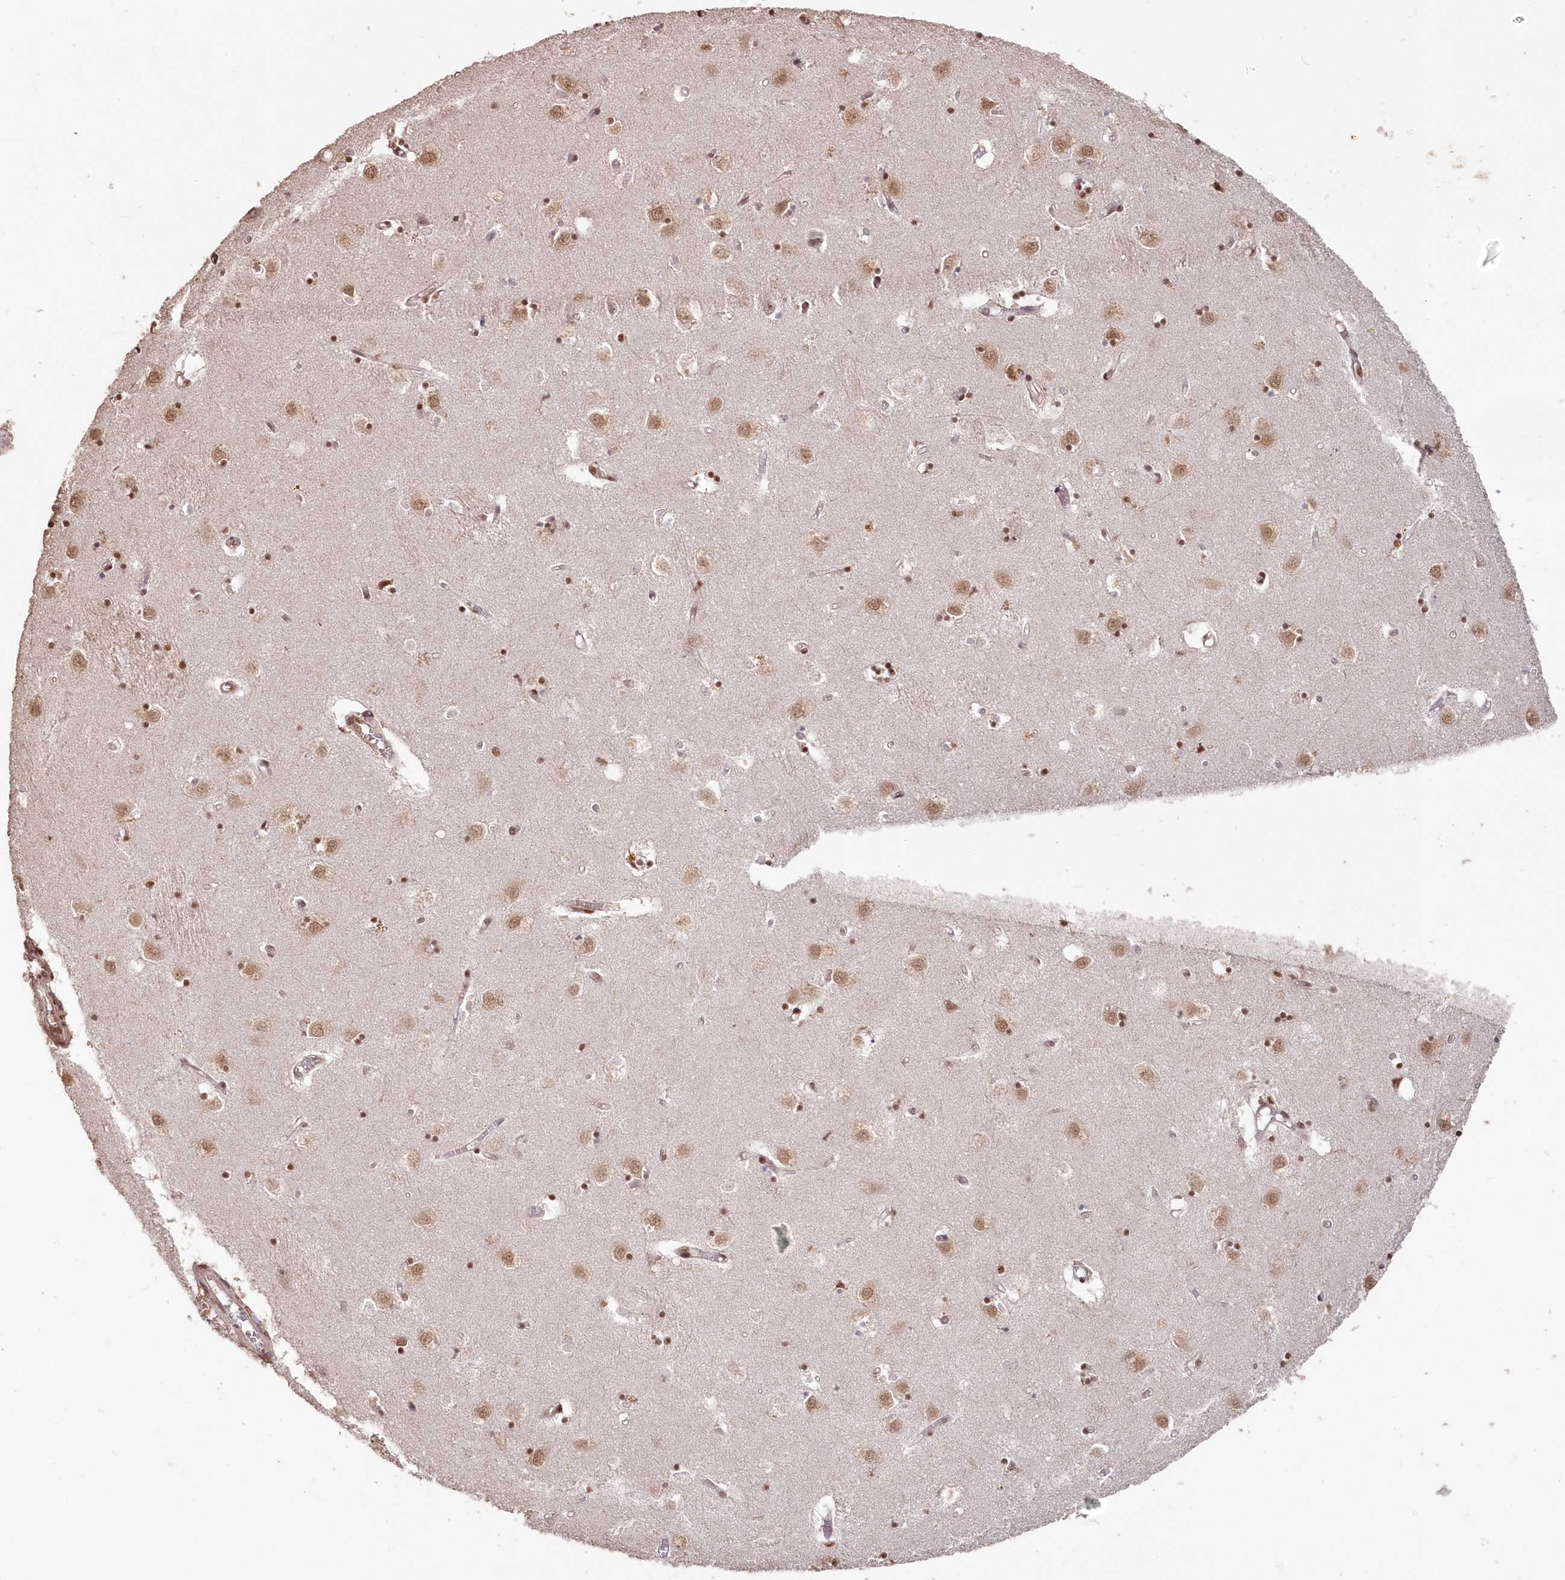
{"staining": {"intensity": "moderate", "quantity": ">75%", "location": "nuclear"}, "tissue": "caudate", "cell_type": "Glial cells", "image_type": "normal", "snomed": [{"axis": "morphology", "description": "Normal tissue, NOS"}, {"axis": "topography", "description": "Lateral ventricle wall"}], "caption": "Brown immunohistochemical staining in benign caudate exhibits moderate nuclear positivity in about >75% of glial cells. Nuclei are stained in blue.", "gene": "PDS5A", "patient": {"sex": "male", "age": 70}}